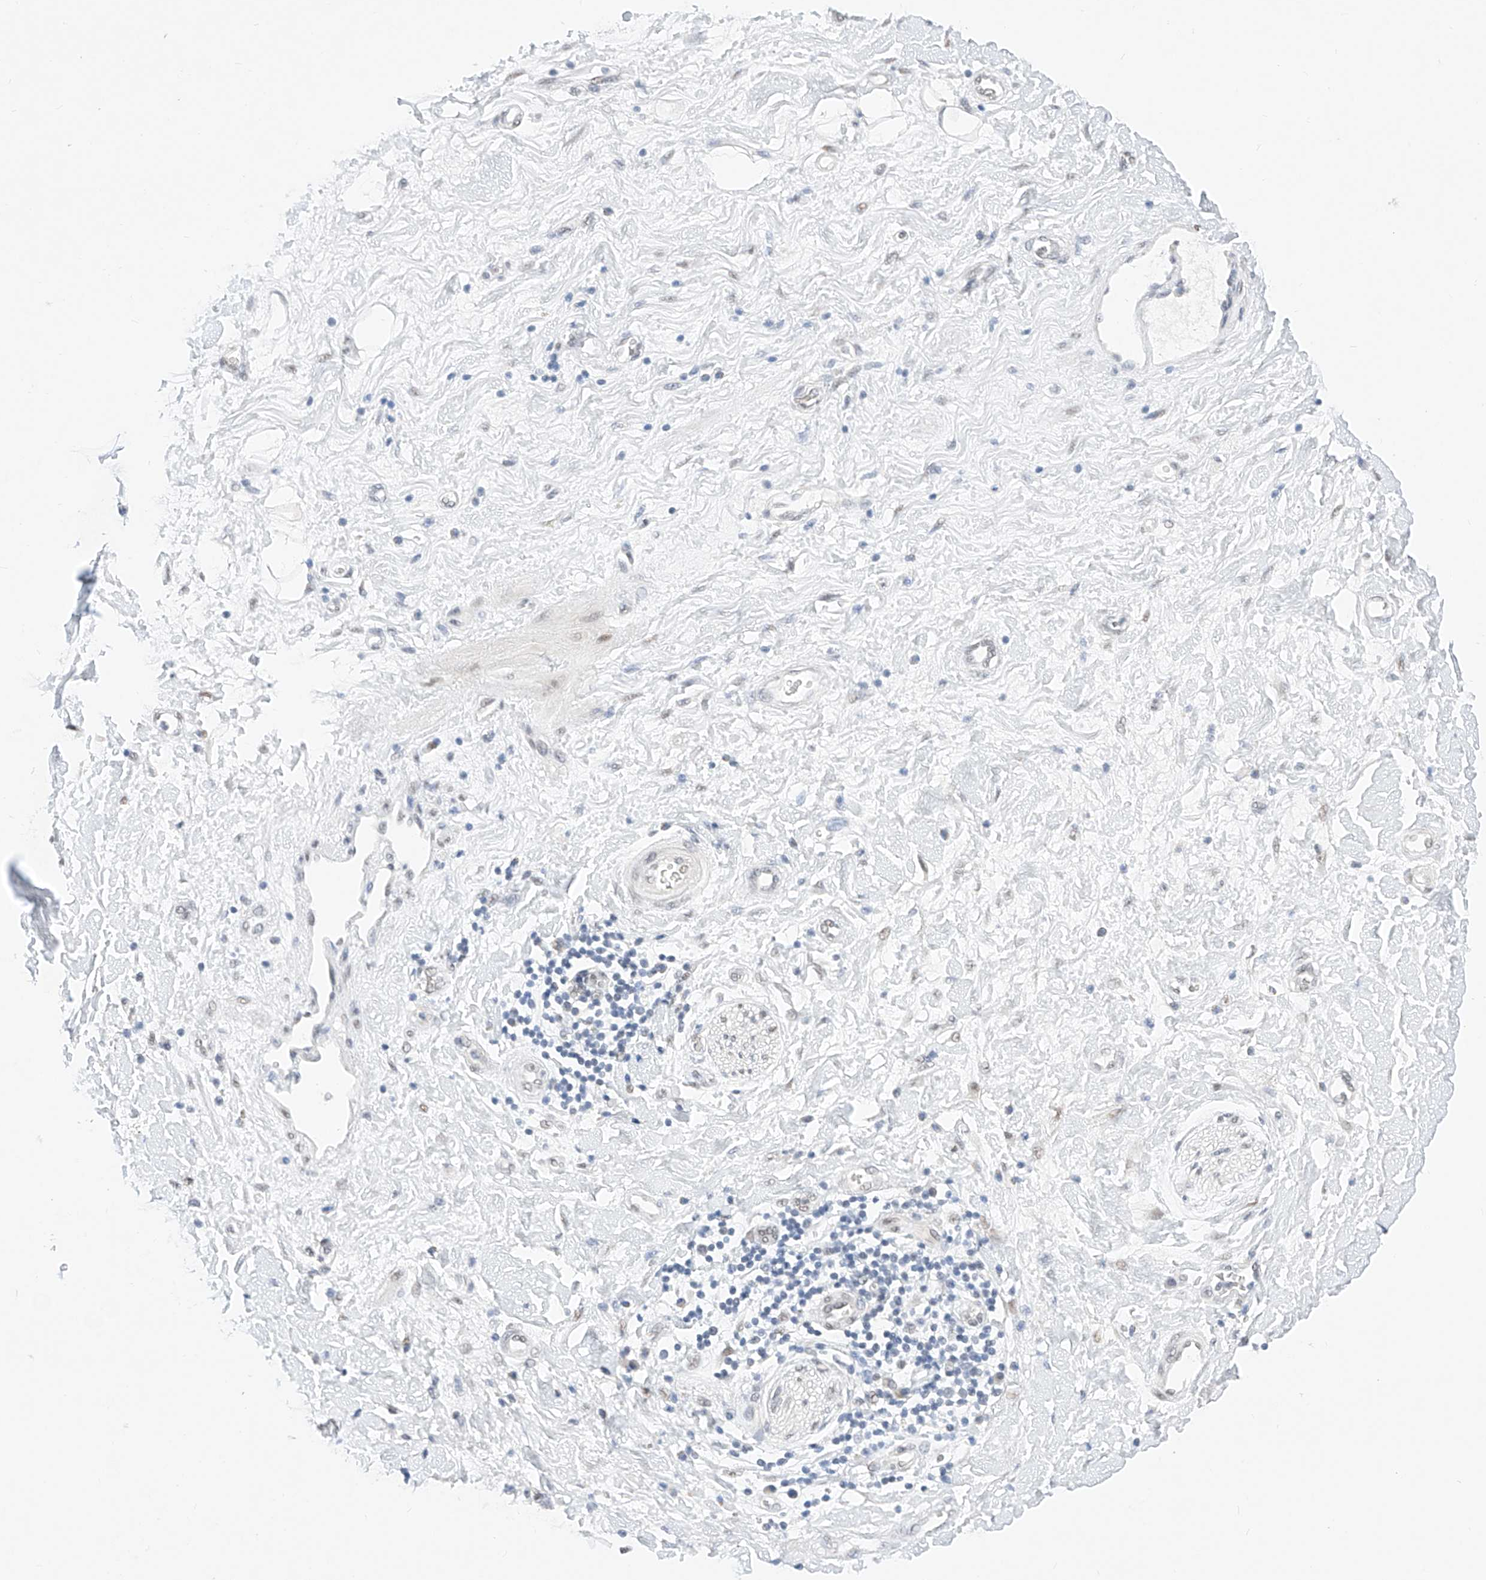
{"staining": {"intensity": "negative", "quantity": "none", "location": "none"}, "tissue": "adipose tissue", "cell_type": "Adipocytes", "image_type": "normal", "snomed": [{"axis": "morphology", "description": "Normal tissue, NOS"}, {"axis": "morphology", "description": "Adenocarcinoma, NOS"}, {"axis": "topography", "description": "Pancreas"}, {"axis": "topography", "description": "Peripheral nerve tissue"}], "caption": "Immunohistochemistry (IHC) photomicrograph of benign adipose tissue: adipose tissue stained with DAB (3,3'-diaminobenzidine) shows no significant protein staining in adipocytes. Nuclei are stained in blue.", "gene": "KCNJ1", "patient": {"sex": "male", "age": 59}}